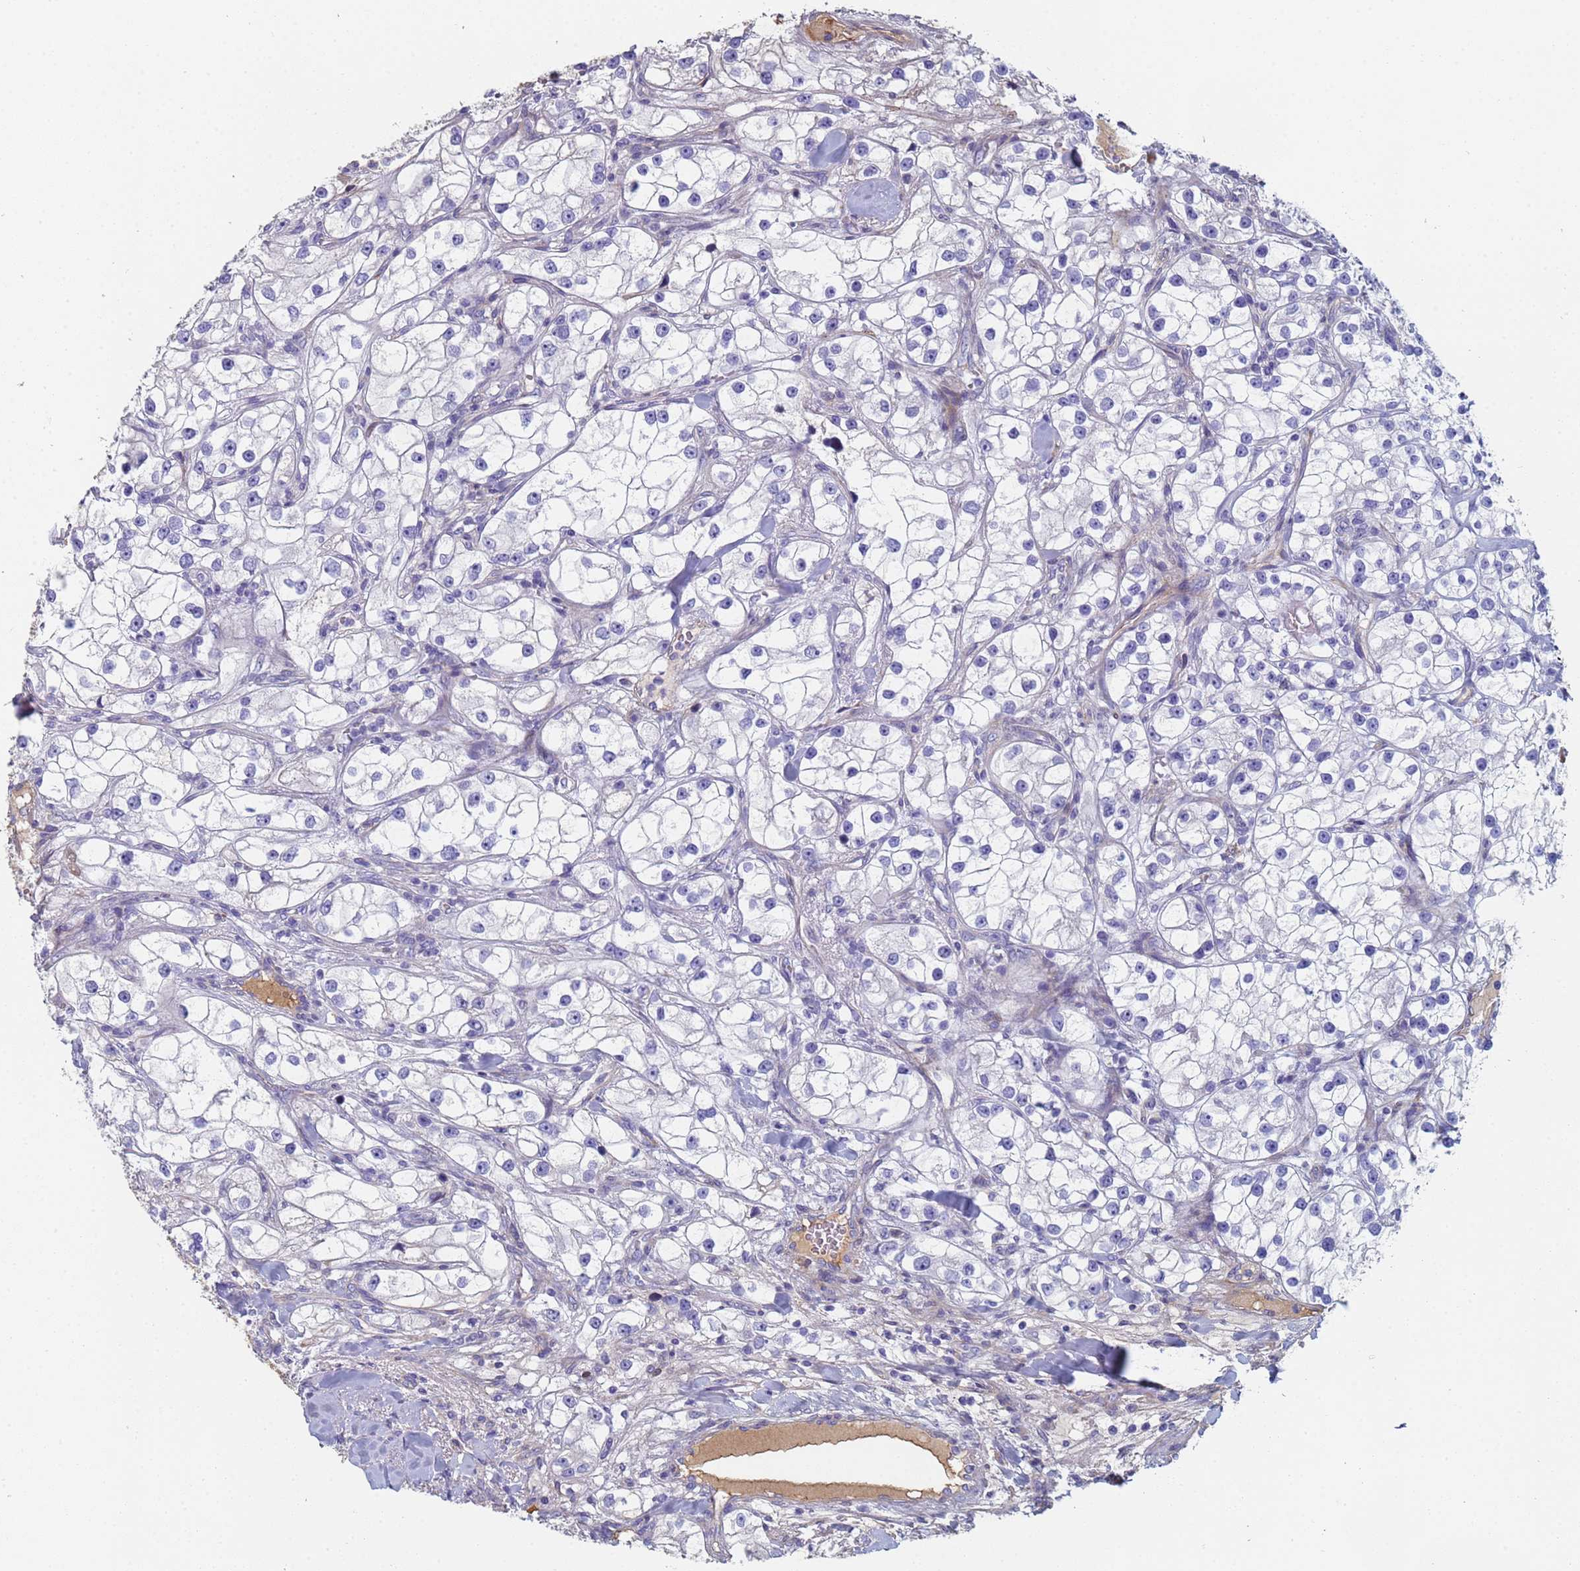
{"staining": {"intensity": "negative", "quantity": "none", "location": "none"}, "tissue": "renal cancer", "cell_type": "Tumor cells", "image_type": "cancer", "snomed": [{"axis": "morphology", "description": "Adenocarcinoma, NOS"}, {"axis": "topography", "description": "Kidney"}], "caption": "The immunohistochemistry image has no significant staining in tumor cells of renal adenocarcinoma tissue. (DAB IHC with hematoxylin counter stain).", "gene": "ABCA8", "patient": {"sex": "male", "age": 77}}